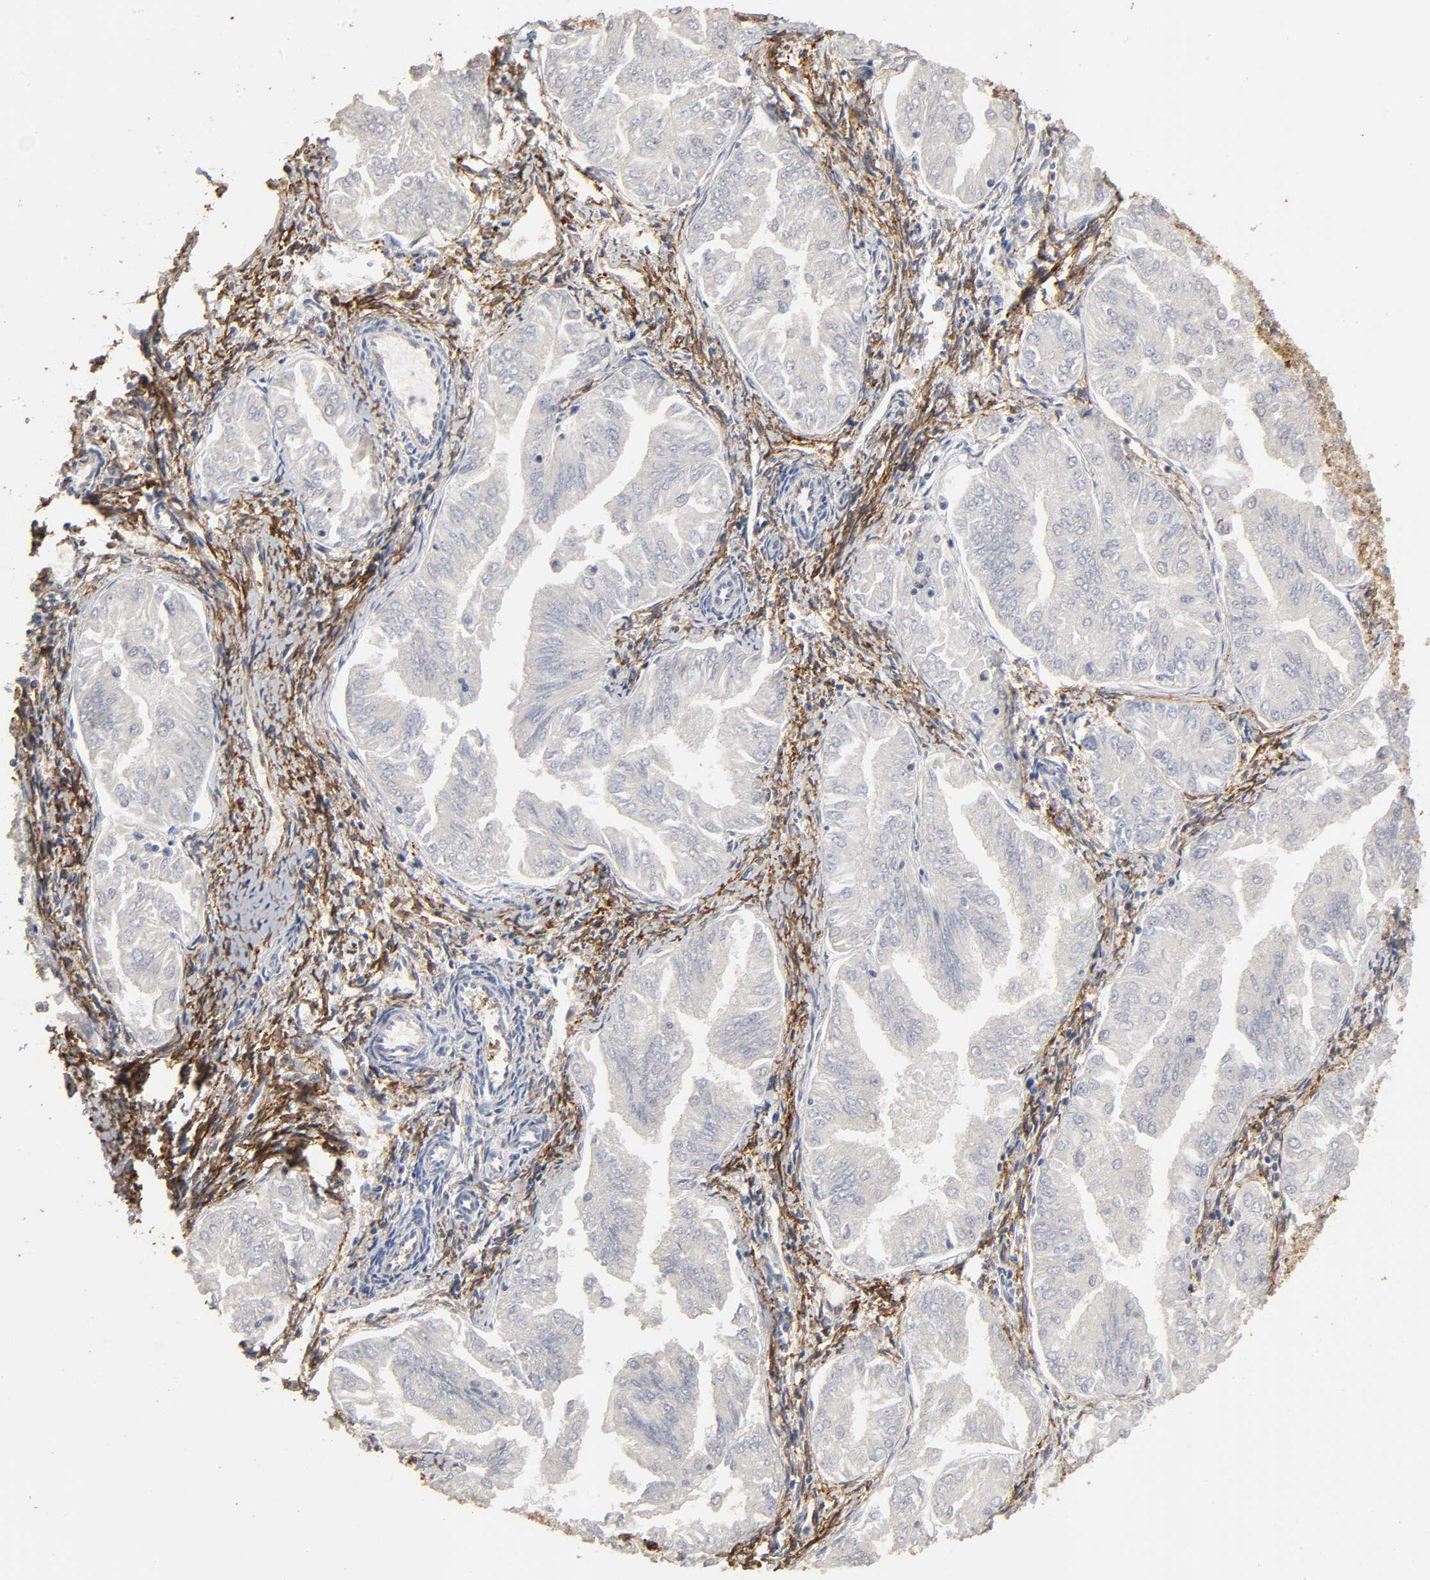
{"staining": {"intensity": "weak", "quantity": "<25%", "location": "nuclear"}, "tissue": "endometrial cancer", "cell_type": "Tumor cells", "image_type": "cancer", "snomed": [{"axis": "morphology", "description": "Adenocarcinoma, NOS"}, {"axis": "topography", "description": "Endometrium"}], "caption": "Image shows no protein positivity in tumor cells of adenocarcinoma (endometrial) tissue. (Brightfield microscopy of DAB immunohistochemistry (IHC) at high magnification).", "gene": "AHNAK2", "patient": {"sex": "female", "age": 53}}